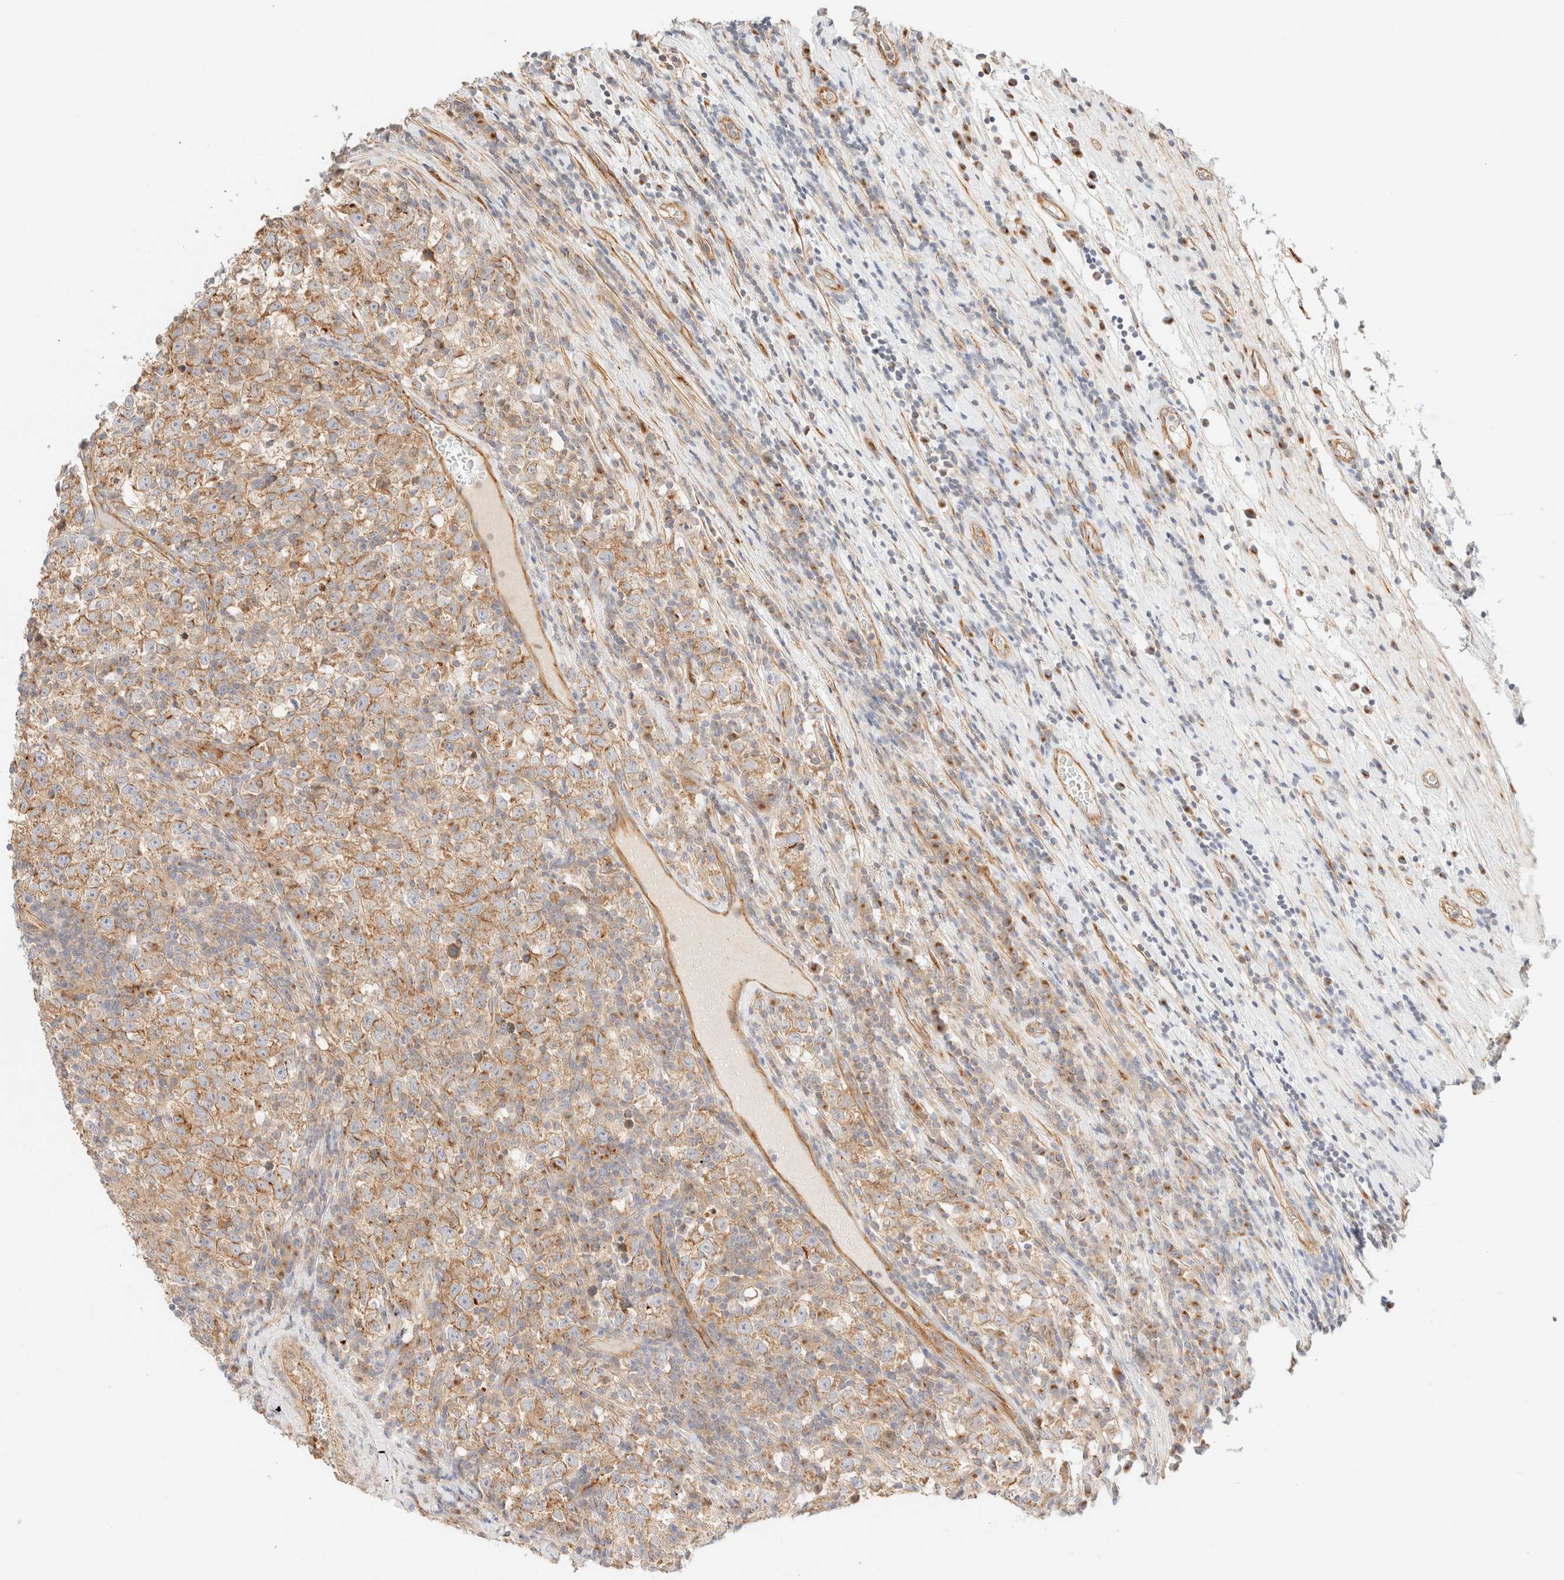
{"staining": {"intensity": "moderate", "quantity": ">75%", "location": "cytoplasmic/membranous"}, "tissue": "testis cancer", "cell_type": "Tumor cells", "image_type": "cancer", "snomed": [{"axis": "morphology", "description": "Normal tissue, NOS"}, {"axis": "morphology", "description": "Seminoma, NOS"}, {"axis": "topography", "description": "Testis"}], "caption": "Moderate cytoplasmic/membranous positivity is present in about >75% of tumor cells in testis seminoma.", "gene": "MYO10", "patient": {"sex": "male", "age": 43}}